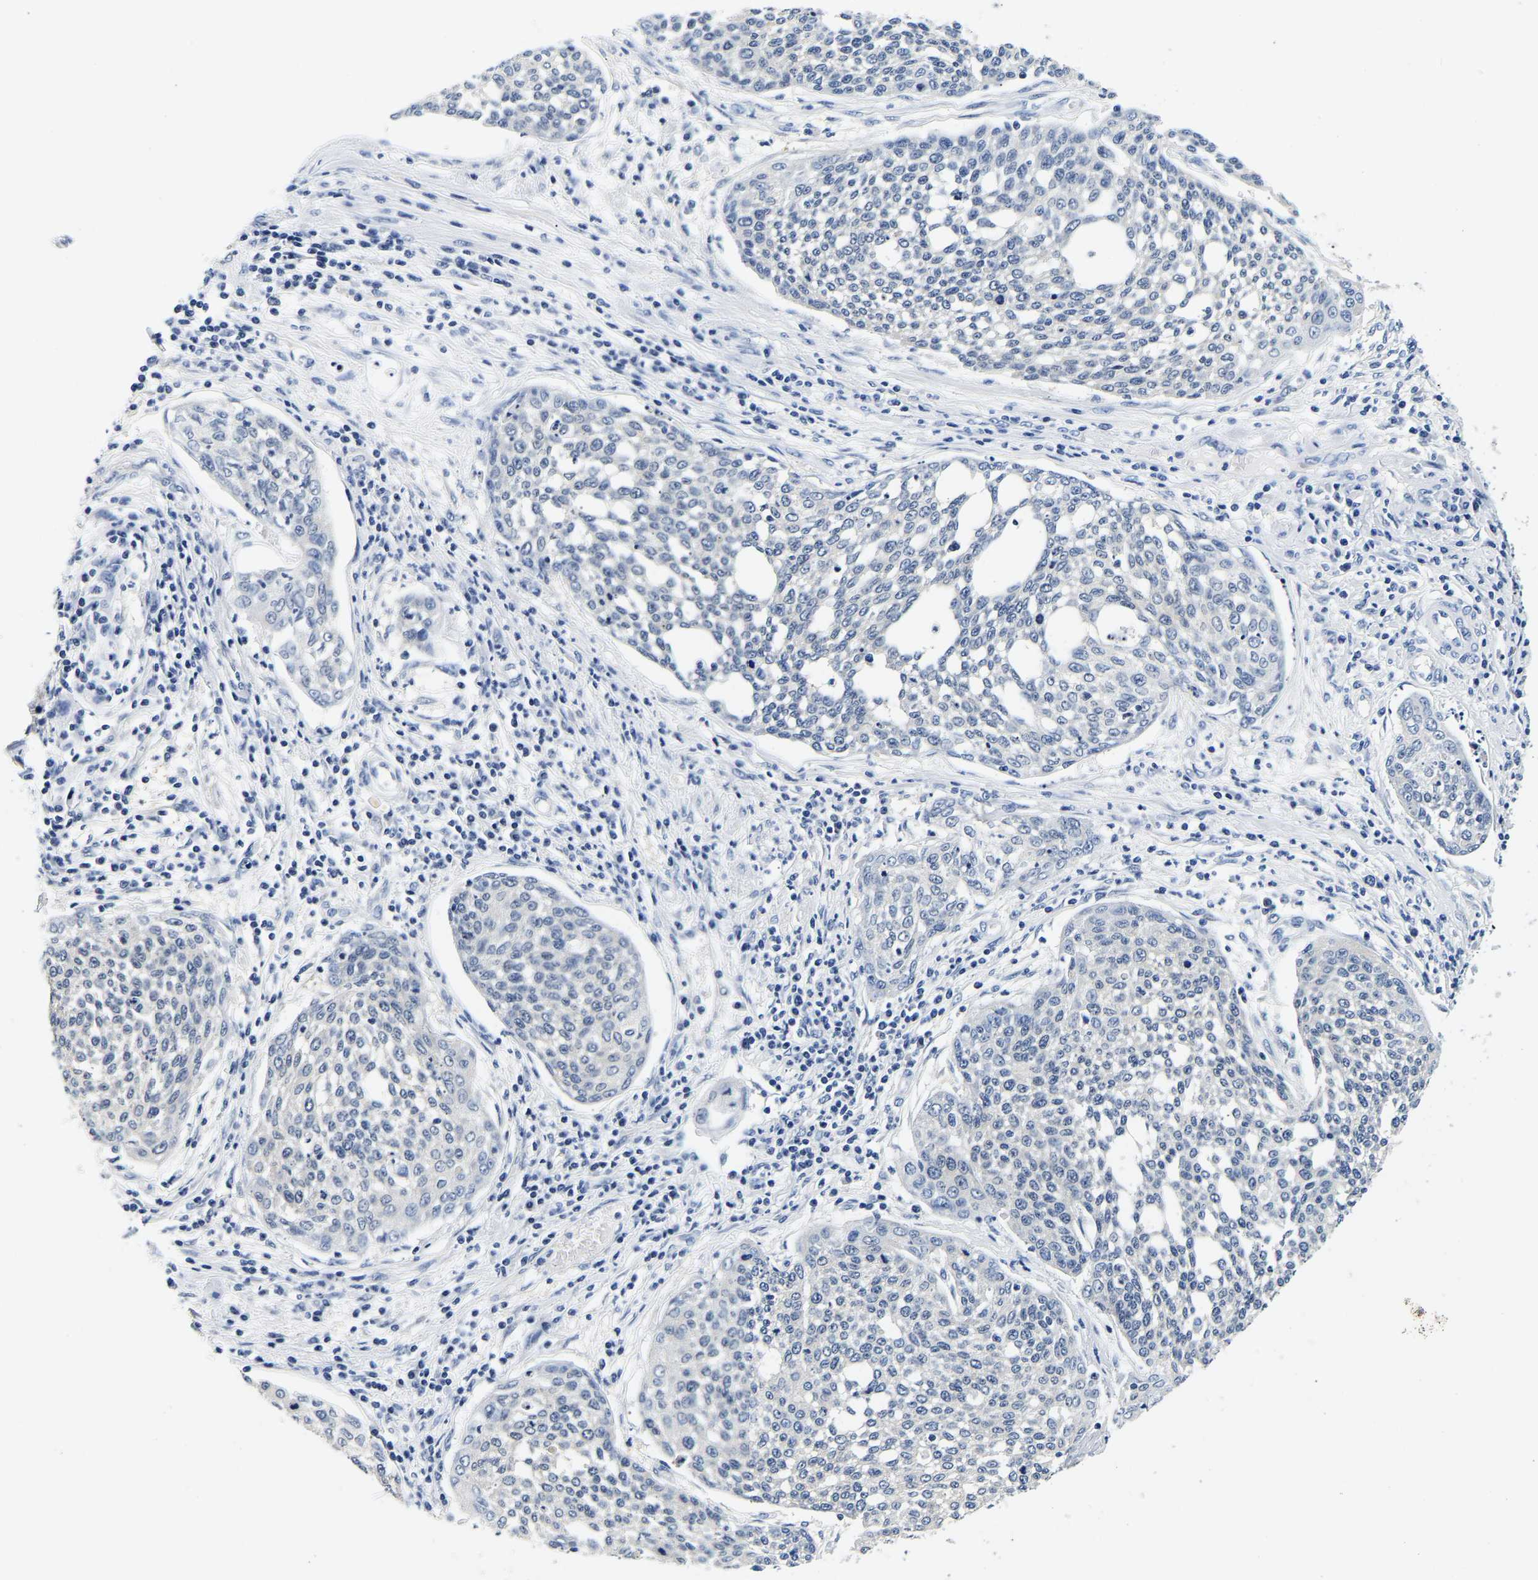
{"staining": {"intensity": "negative", "quantity": "none", "location": "none"}, "tissue": "cervical cancer", "cell_type": "Tumor cells", "image_type": "cancer", "snomed": [{"axis": "morphology", "description": "Squamous cell carcinoma, NOS"}, {"axis": "topography", "description": "Cervix"}], "caption": "The IHC histopathology image has no significant staining in tumor cells of cervical squamous cell carcinoma tissue. The staining was performed using DAB (3,3'-diaminobenzidine) to visualize the protein expression in brown, while the nuclei were stained in blue with hematoxylin (Magnification: 20x).", "gene": "UCHL3", "patient": {"sex": "female", "age": 34}}